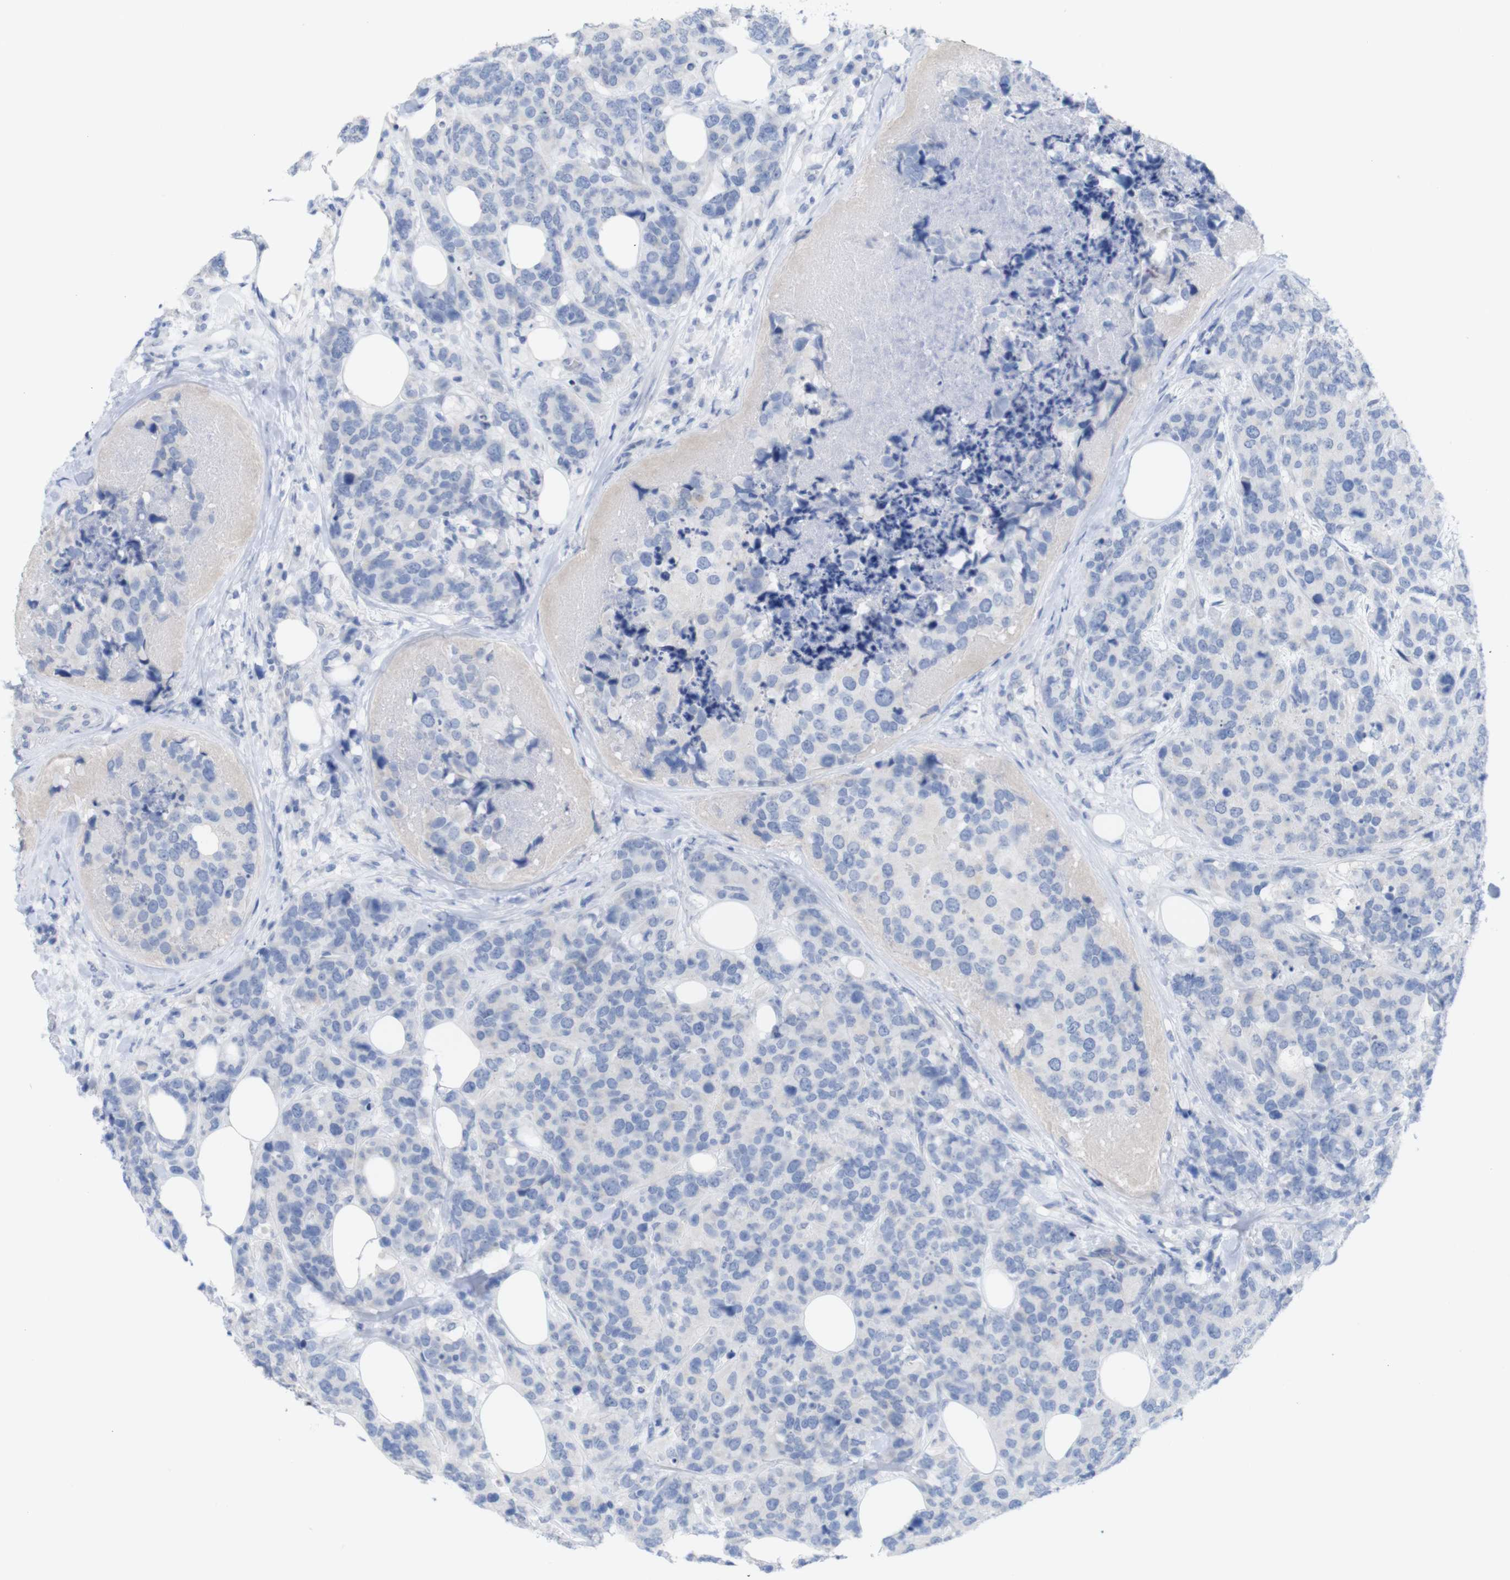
{"staining": {"intensity": "negative", "quantity": "none", "location": "none"}, "tissue": "breast cancer", "cell_type": "Tumor cells", "image_type": "cancer", "snomed": [{"axis": "morphology", "description": "Lobular carcinoma"}, {"axis": "topography", "description": "Breast"}], "caption": "A high-resolution histopathology image shows immunohistochemistry staining of breast lobular carcinoma, which reveals no significant positivity in tumor cells.", "gene": "PNMA1", "patient": {"sex": "female", "age": 59}}